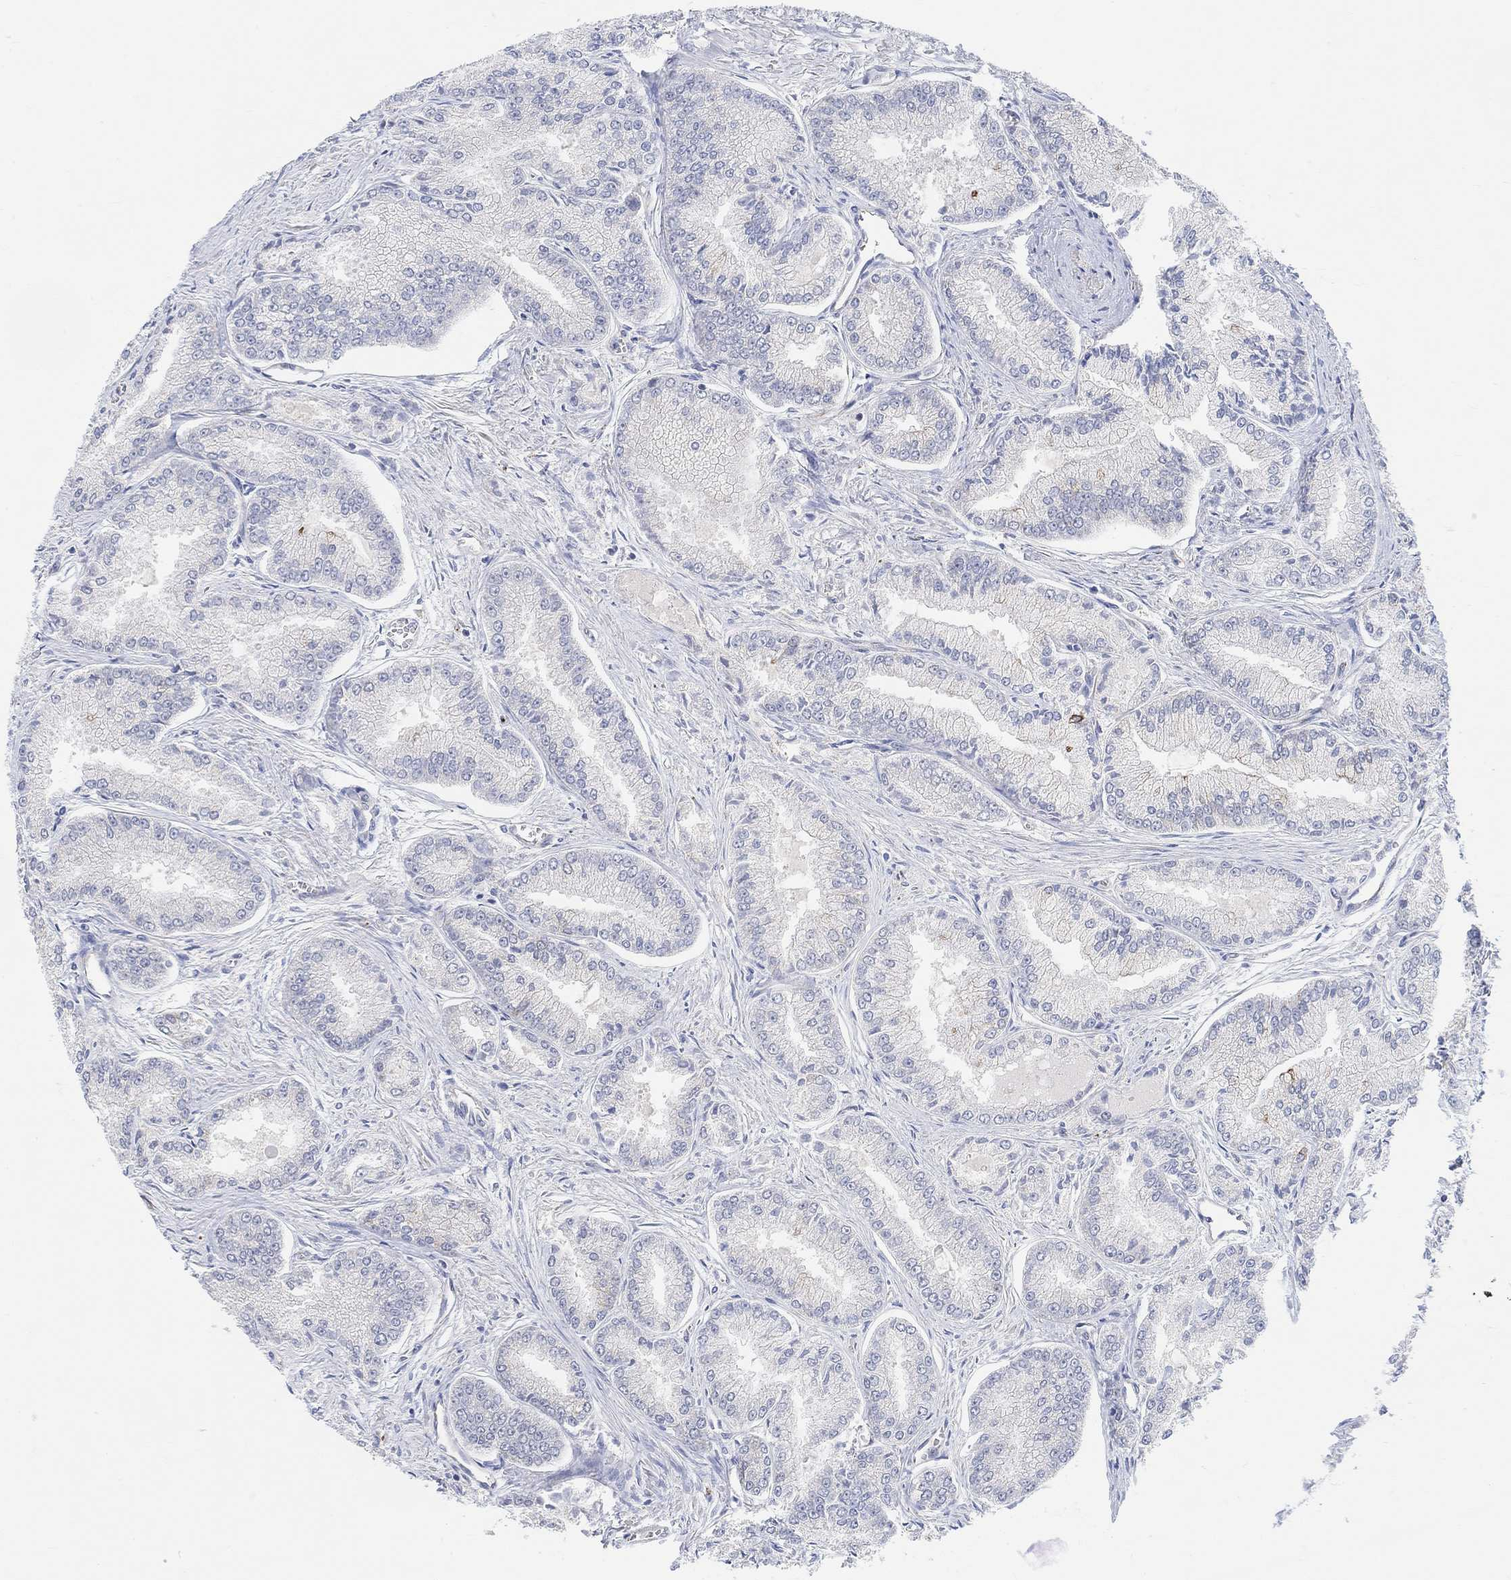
{"staining": {"intensity": "negative", "quantity": "none", "location": "none"}, "tissue": "prostate cancer", "cell_type": "Tumor cells", "image_type": "cancer", "snomed": [{"axis": "morphology", "description": "Adenocarcinoma, NOS"}, {"axis": "morphology", "description": "Adenocarcinoma, High grade"}, {"axis": "topography", "description": "Prostate"}], "caption": "Human prostate adenocarcinoma (high-grade) stained for a protein using IHC reveals no expression in tumor cells.", "gene": "HCRTR1", "patient": {"sex": "male", "age": 70}}